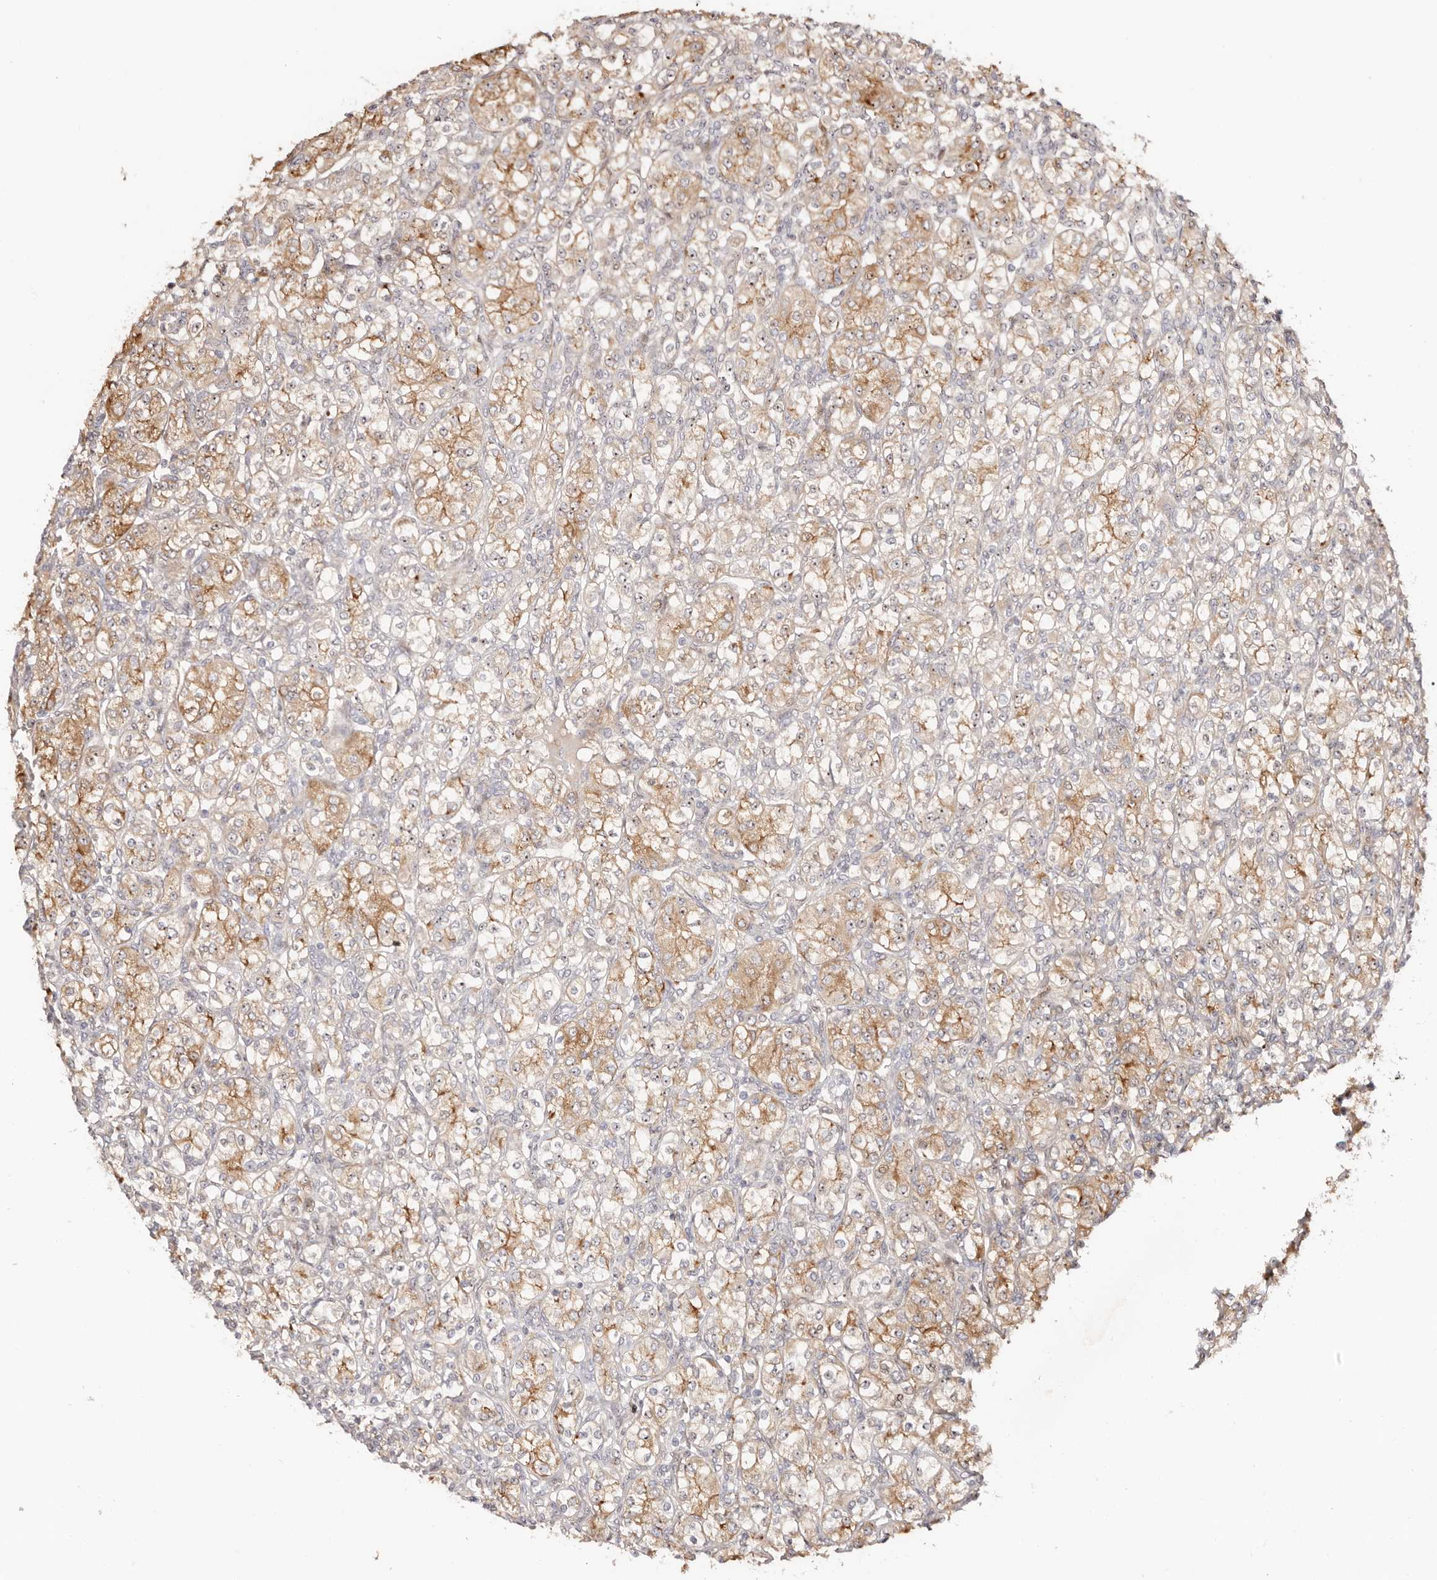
{"staining": {"intensity": "moderate", "quantity": "25%-75%", "location": "cytoplasmic/membranous"}, "tissue": "renal cancer", "cell_type": "Tumor cells", "image_type": "cancer", "snomed": [{"axis": "morphology", "description": "Adenocarcinoma, NOS"}, {"axis": "topography", "description": "Kidney"}], "caption": "Protein analysis of renal adenocarcinoma tissue demonstrates moderate cytoplasmic/membranous expression in about 25%-75% of tumor cells.", "gene": "ODF2L", "patient": {"sex": "male", "age": 77}}